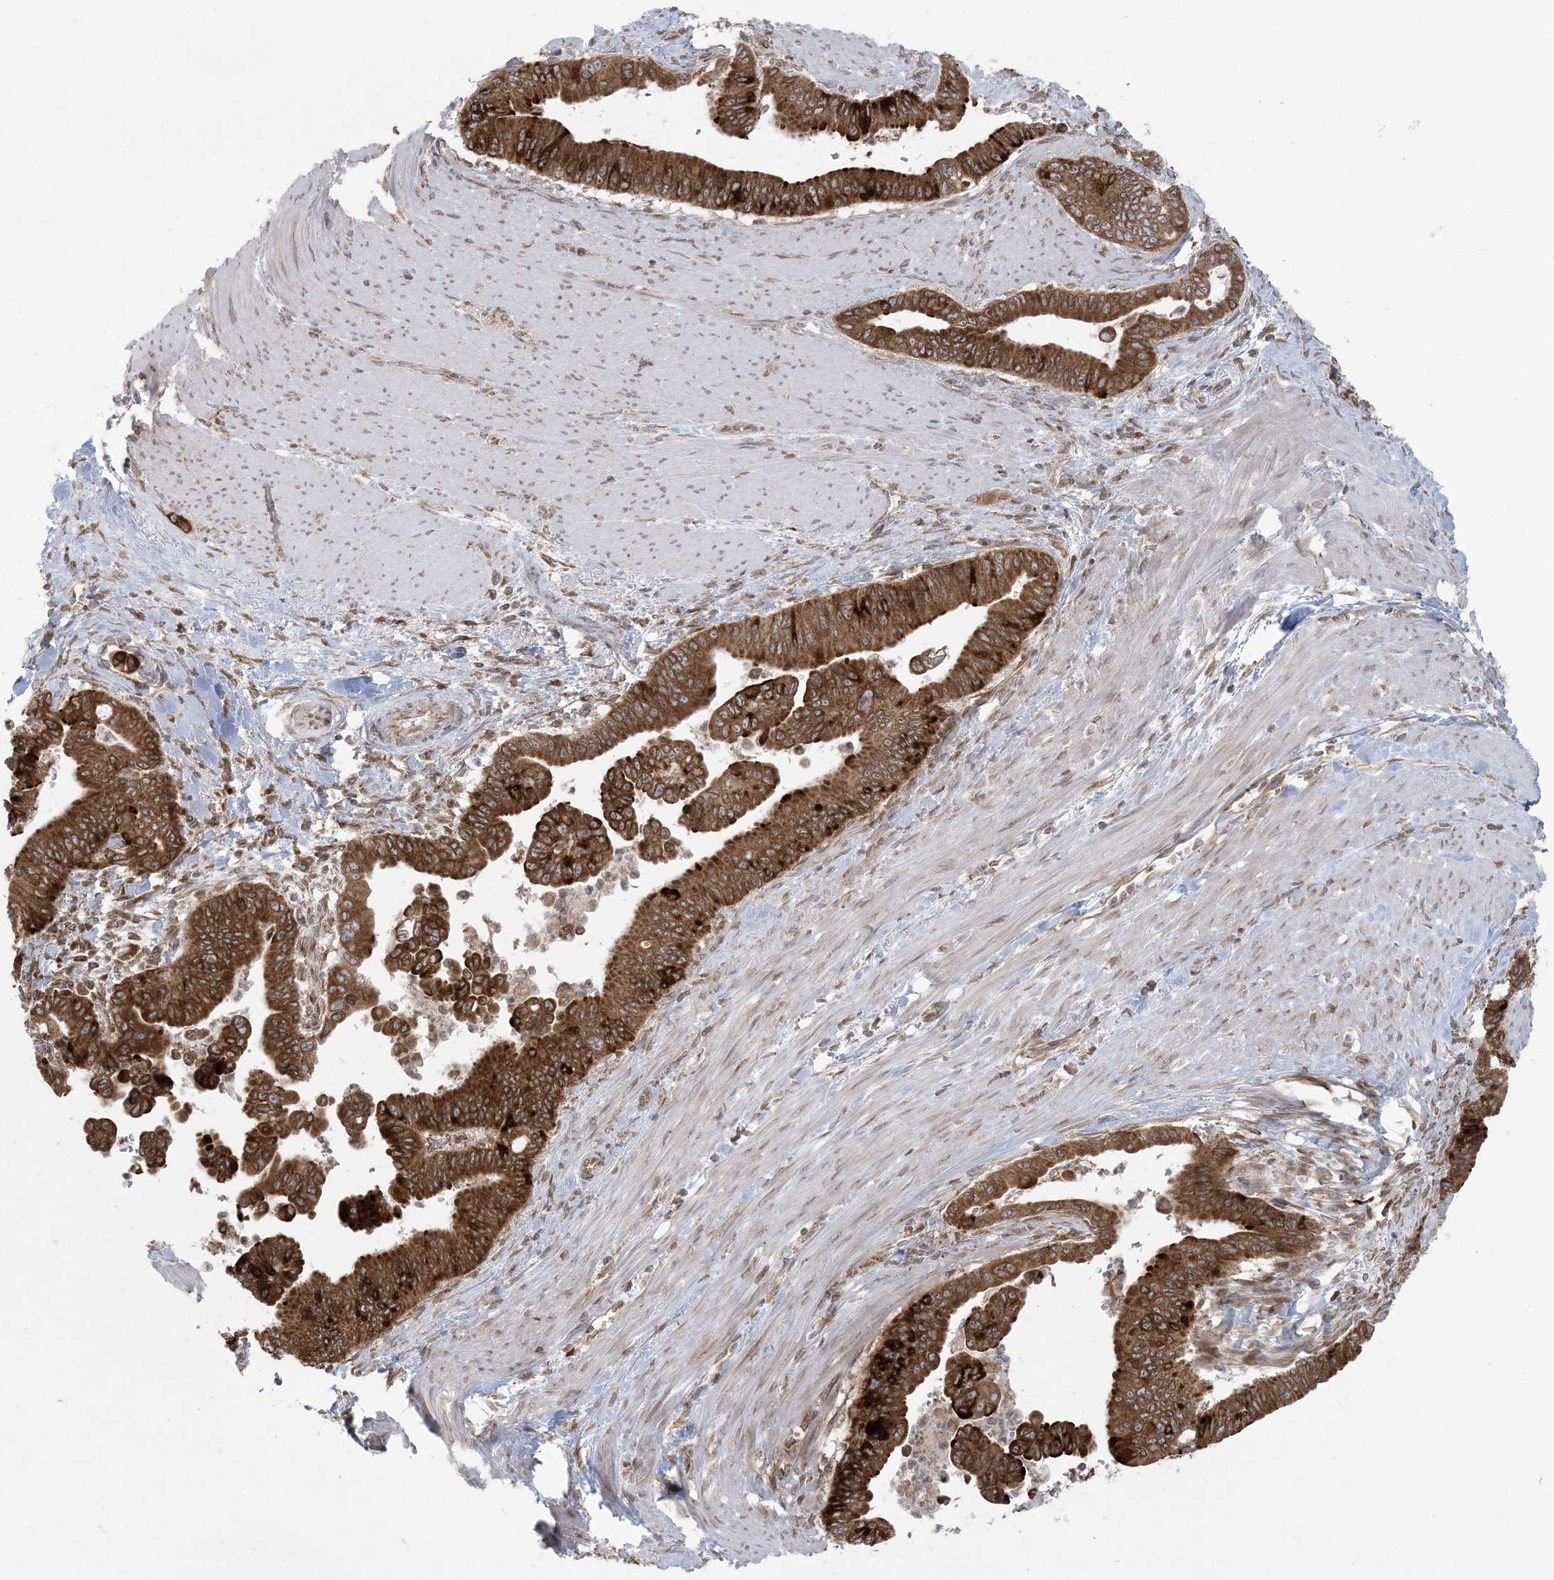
{"staining": {"intensity": "strong", "quantity": ">75%", "location": "cytoplasmic/membranous"}, "tissue": "pancreatic cancer", "cell_type": "Tumor cells", "image_type": "cancer", "snomed": [{"axis": "morphology", "description": "Adenocarcinoma, NOS"}, {"axis": "topography", "description": "Pancreas"}], "caption": "Tumor cells show strong cytoplasmic/membranous expression in about >75% of cells in adenocarcinoma (pancreatic).", "gene": "UBXN4", "patient": {"sex": "male", "age": 70}}